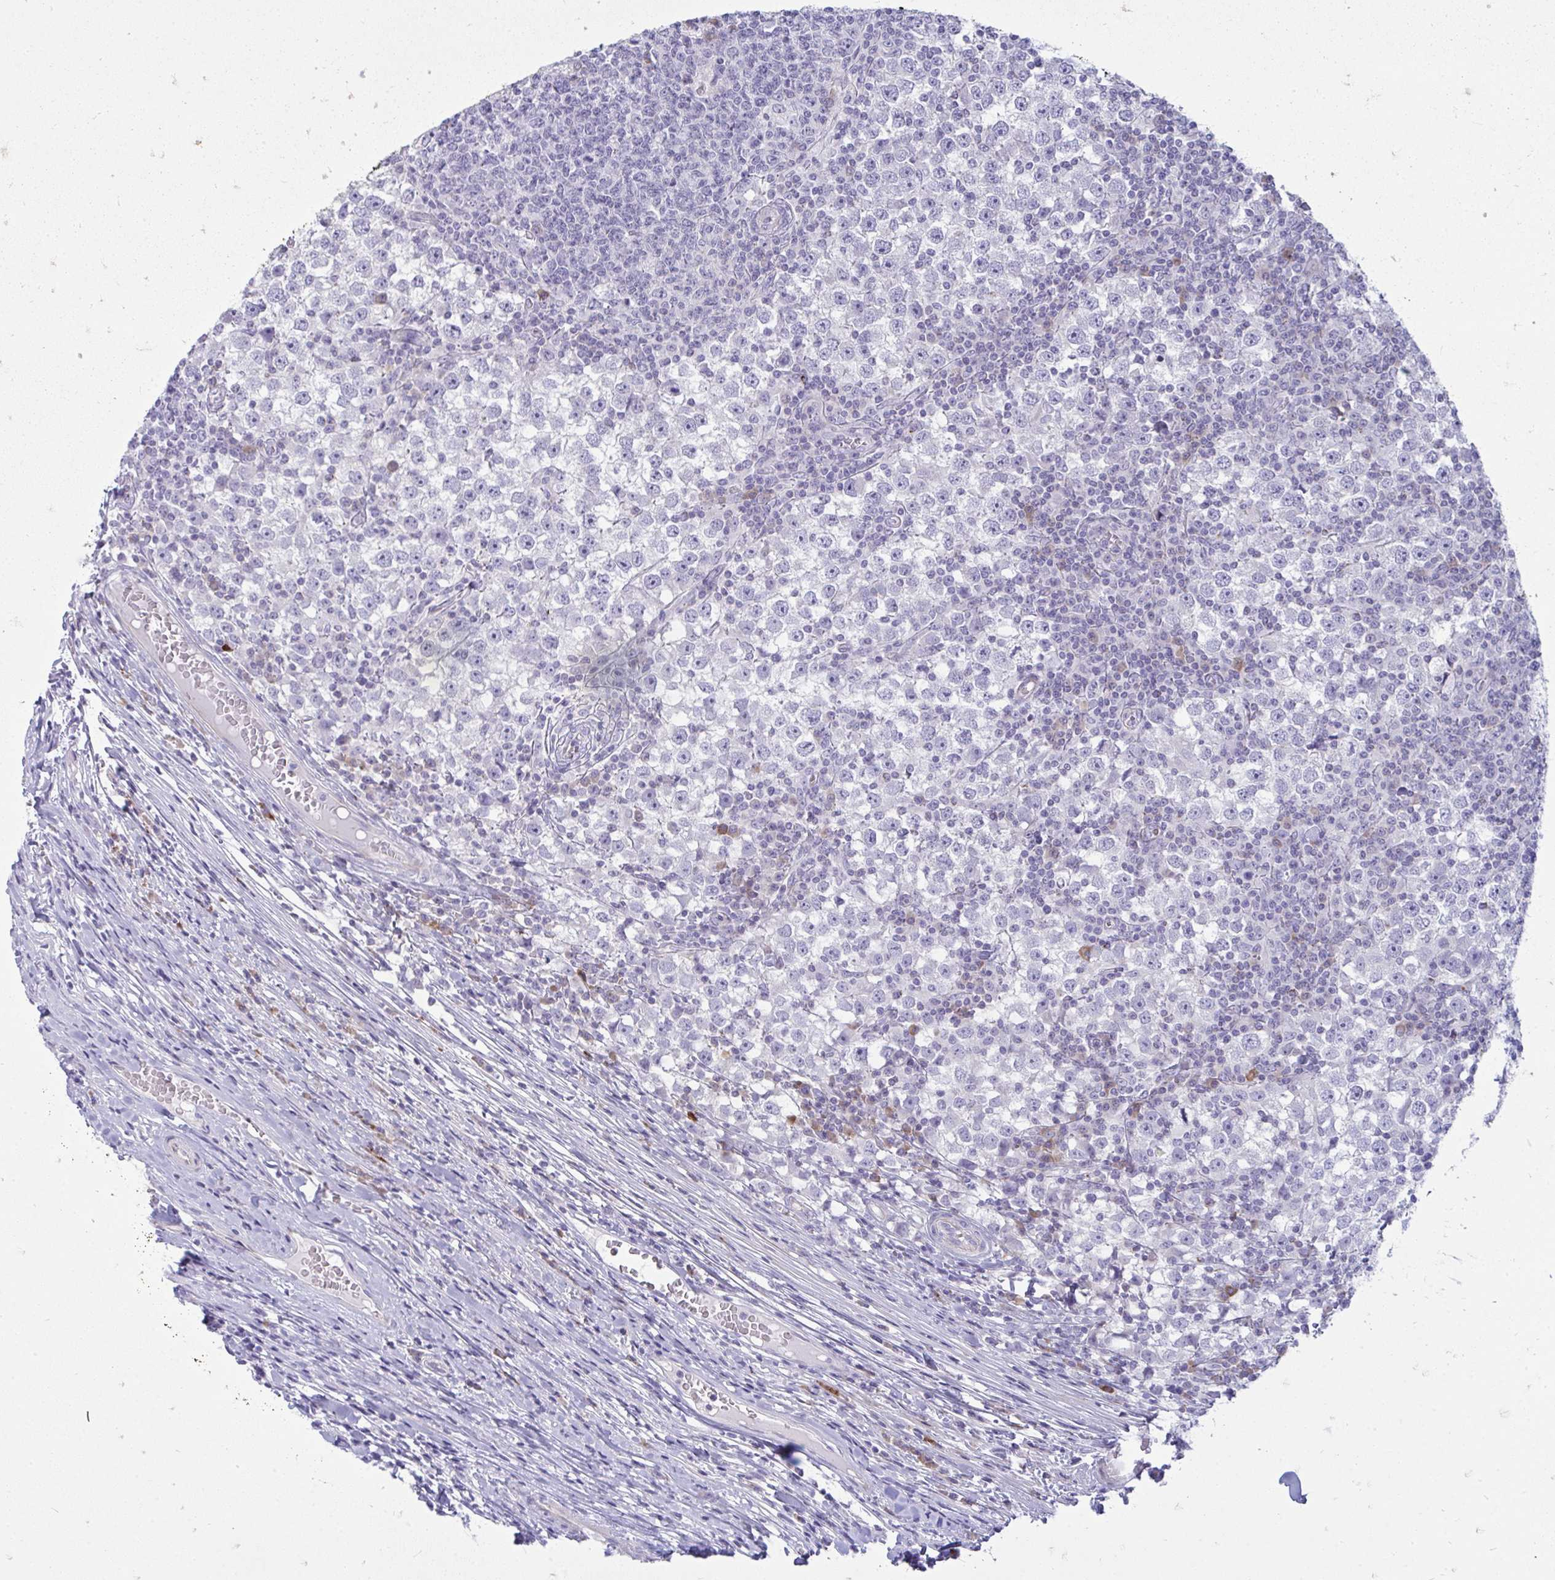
{"staining": {"intensity": "negative", "quantity": "none", "location": "none"}, "tissue": "testis cancer", "cell_type": "Tumor cells", "image_type": "cancer", "snomed": [{"axis": "morphology", "description": "Seminoma, NOS"}, {"axis": "topography", "description": "Testis"}], "caption": "Tumor cells are negative for protein expression in human seminoma (testis). Brightfield microscopy of immunohistochemistry stained with DAB (brown) and hematoxylin (blue), captured at high magnification.", "gene": "TSPEAR", "patient": {"sex": "male", "age": 65}}